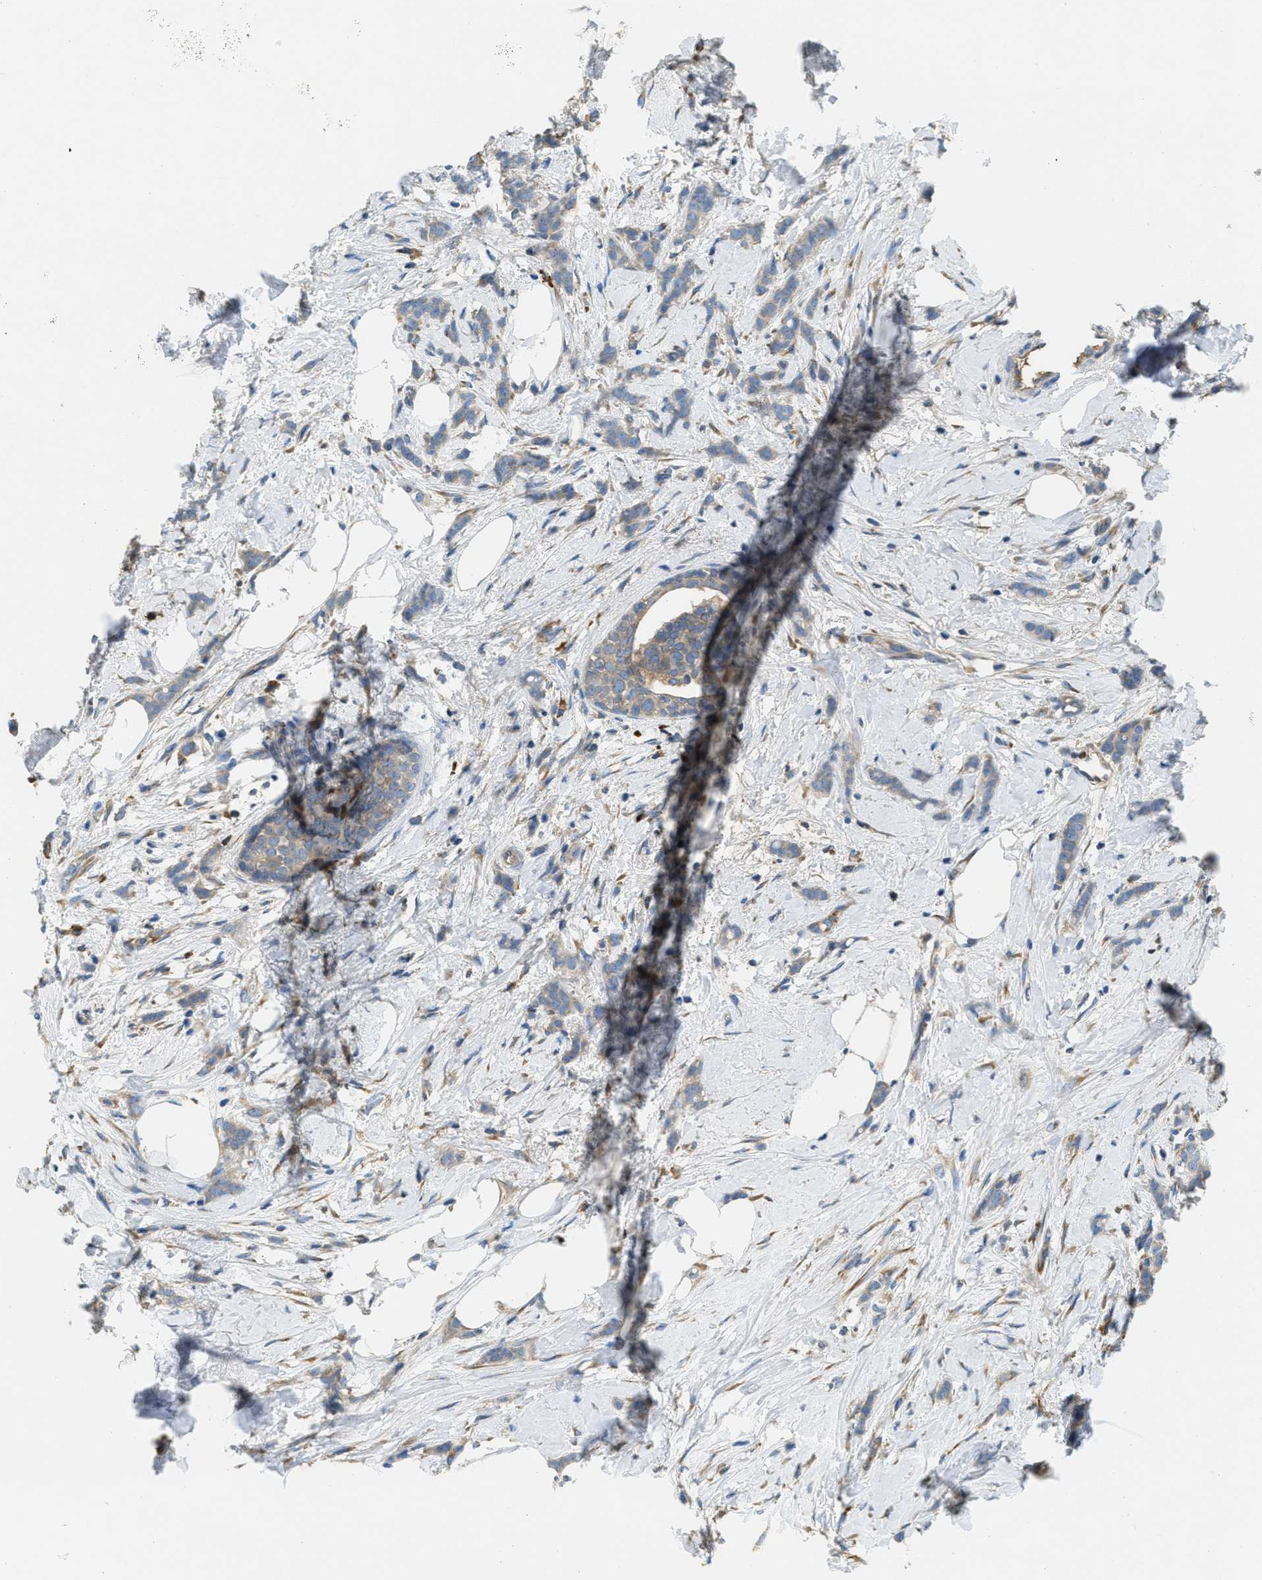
{"staining": {"intensity": "weak", "quantity": "25%-75%", "location": "cytoplasmic/membranous"}, "tissue": "breast cancer", "cell_type": "Tumor cells", "image_type": "cancer", "snomed": [{"axis": "morphology", "description": "Lobular carcinoma, in situ"}, {"axis": "morphology", "description": "Lobular carcinoma"}, {"axis": "topography", "description": "Breast"}], "caption": "Breast cancer (lobular carcinoma in situ) stained with immunohistochemistry reveals weak cytoplasmic/membranous expression in approximately 25%-75% of tumor cells.", "gene": "SSR1", "patient": {"sex": "female", "age": 41}}